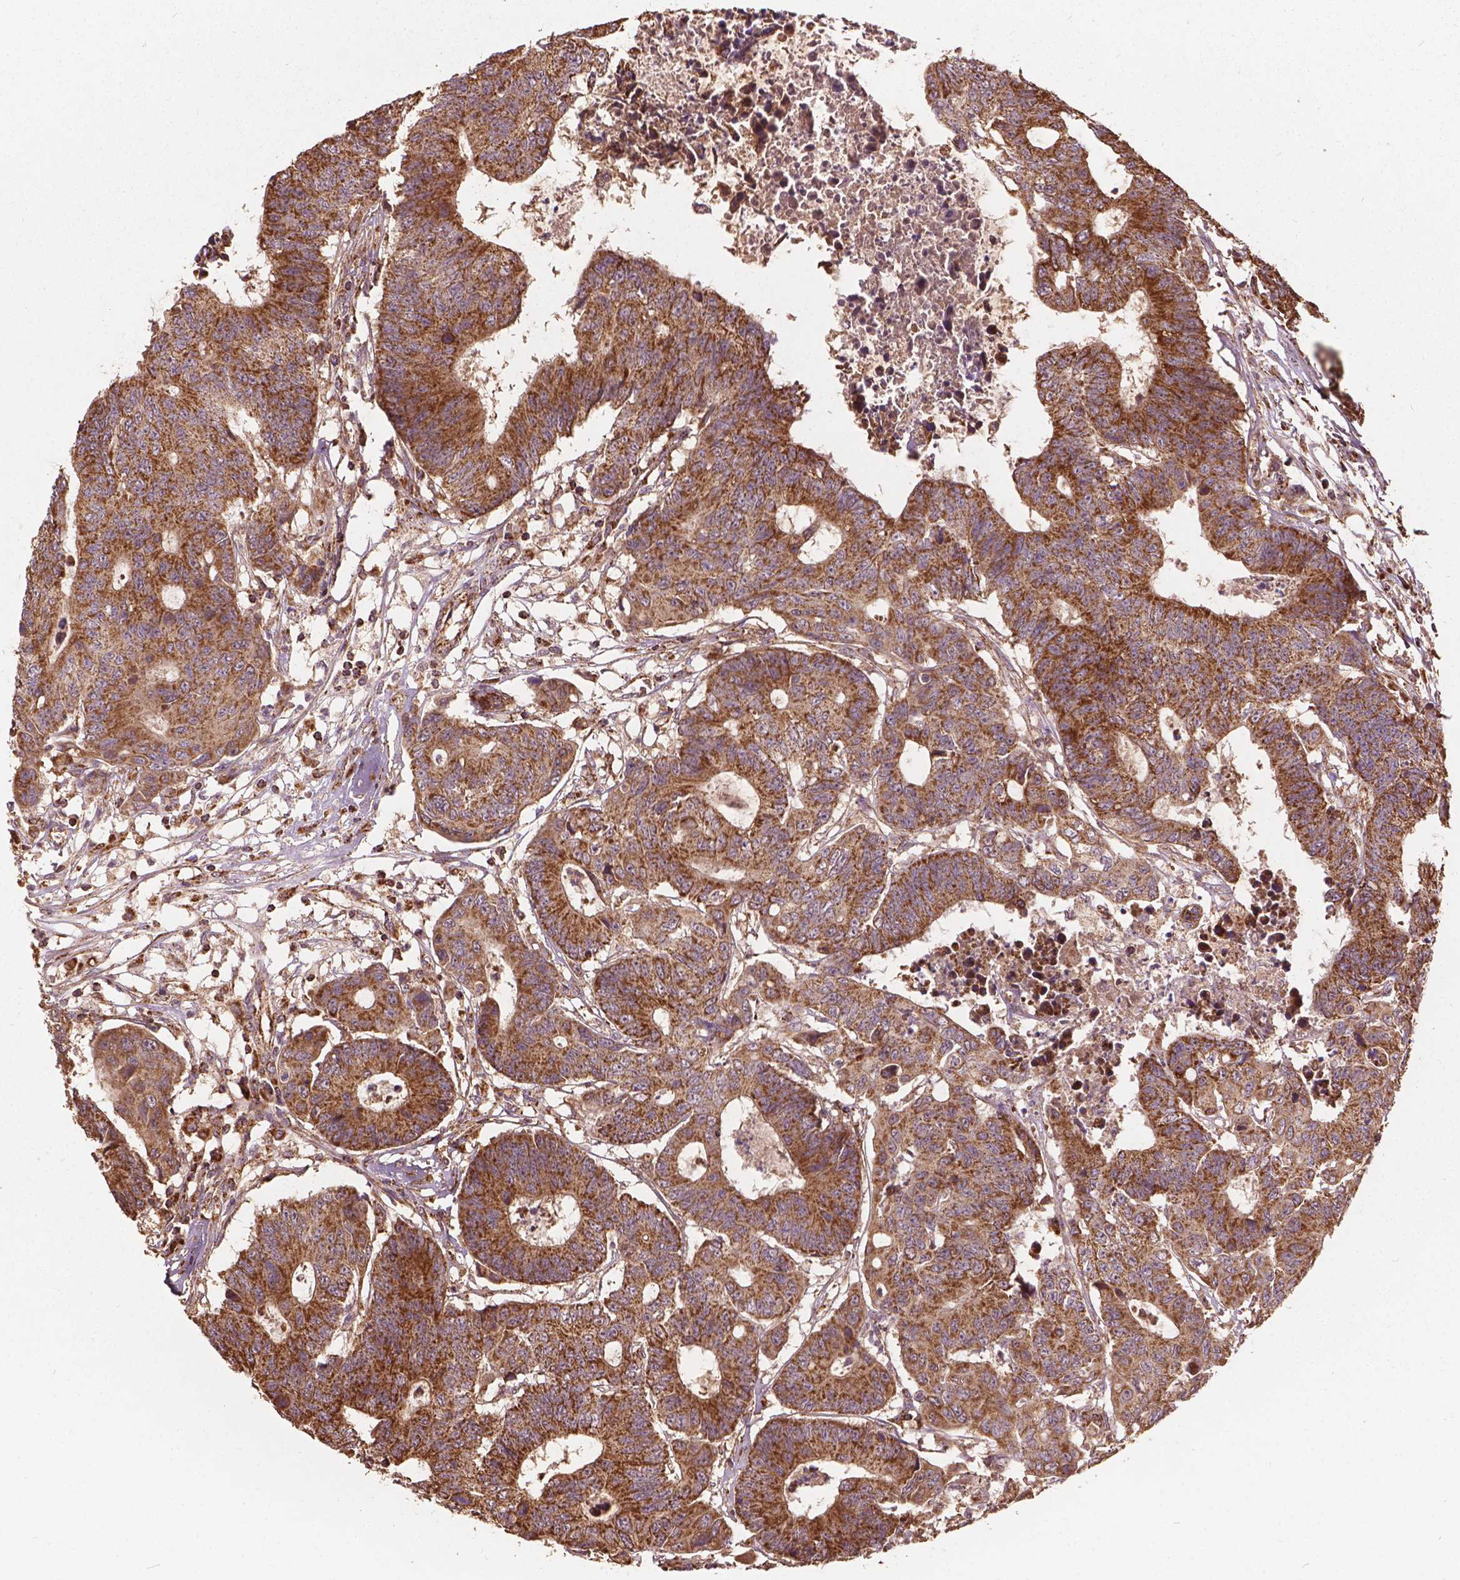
{"staining": {"intensity": "moderate", "quantity": ">75%", "location": "cytoplasmic/membranous"}, "tissue": "colorectal cancer", "cell_type": "Tumor cells", "image_type": "cancer", "snomed": [{"axis": "morphology", "description": "Adenocarcinoma, NOS"}, {"axis": "topography", "description": "Colon"}], "caption": "Brown immunohistochemical staining in human colorectal cancer demonstrates moderate cytoplasmic/membranous positivity in approximately >75% of tumor cells.", "gene": "UBXN2A", "patient": {"sex": "female", "age": 48}}